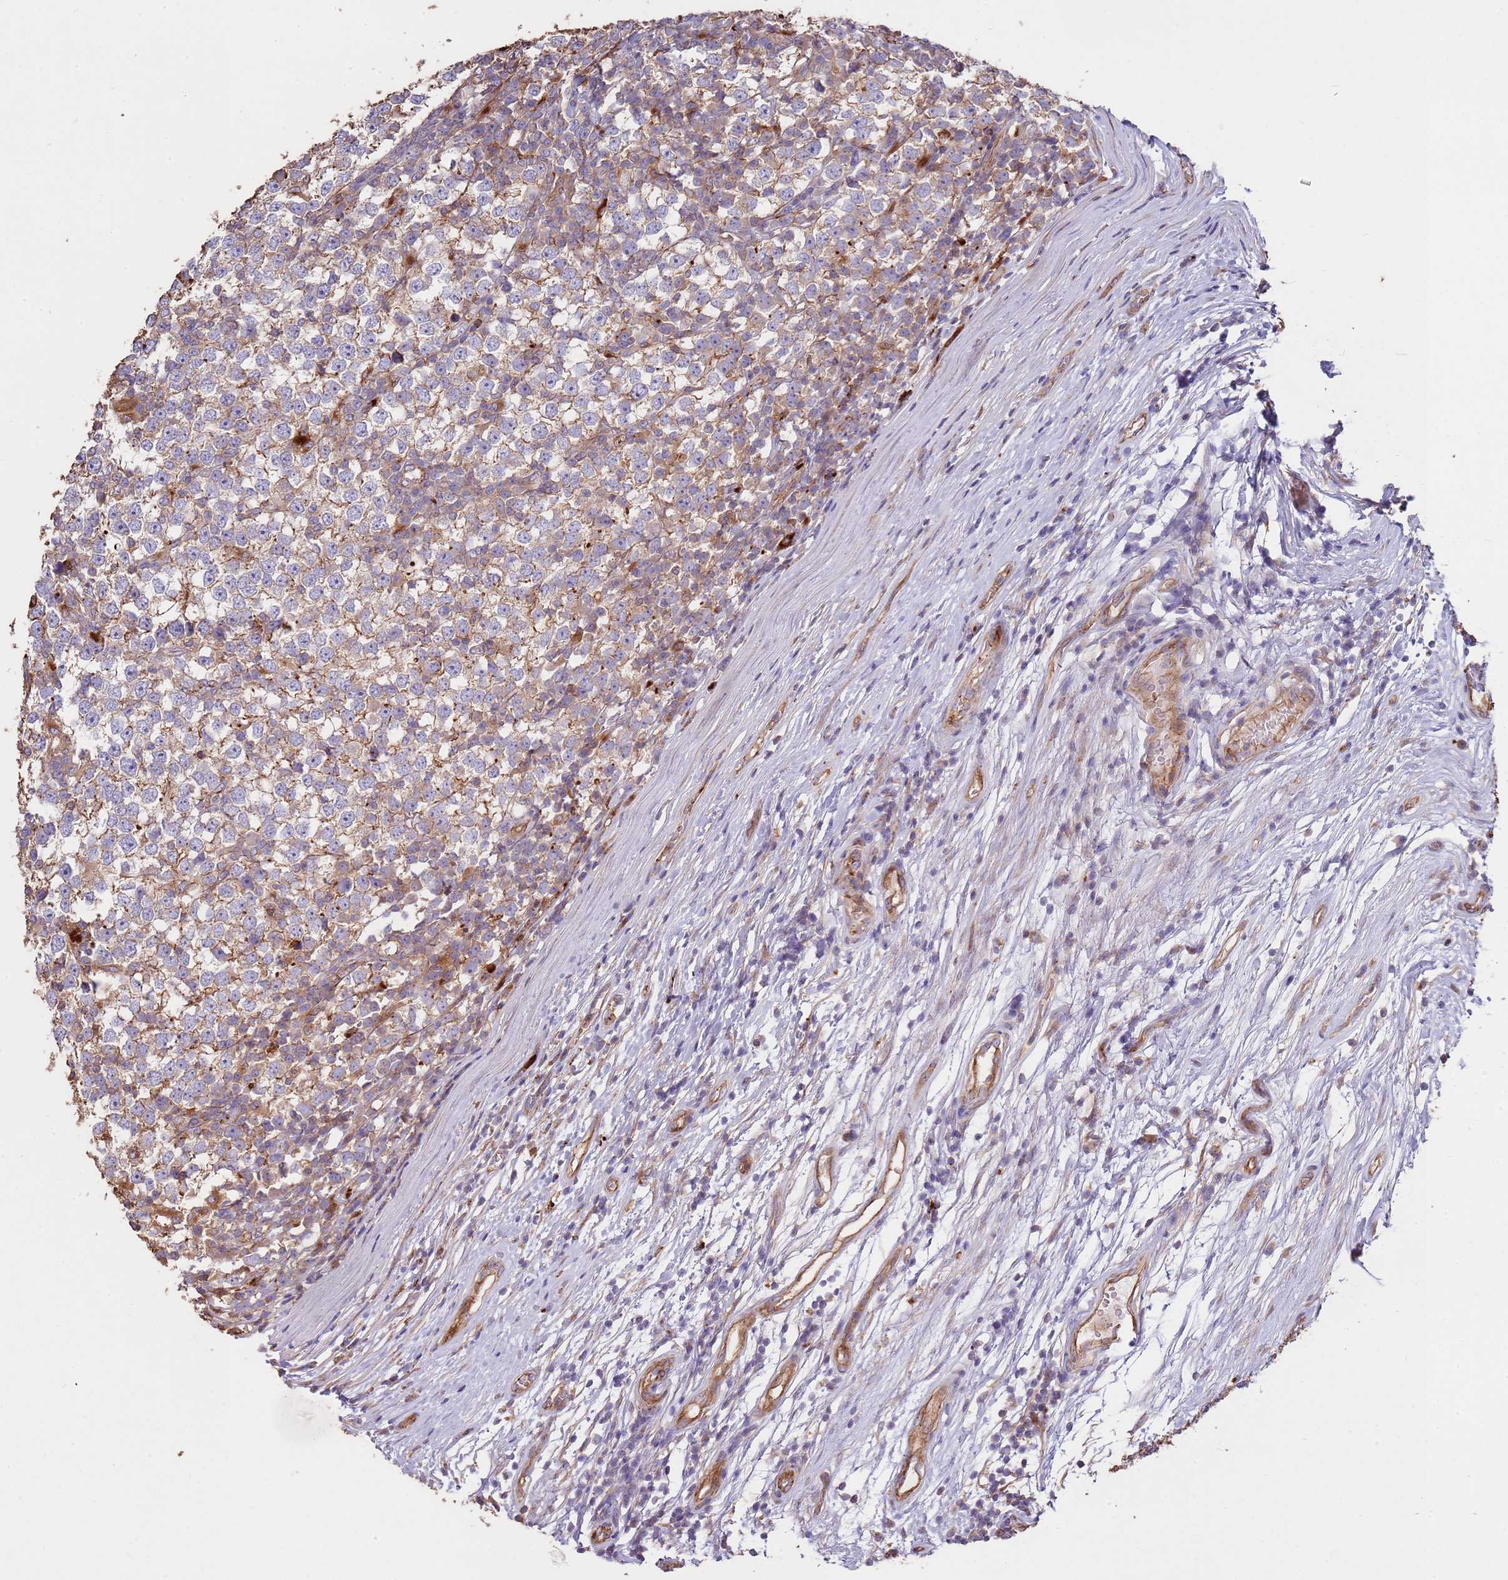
{"staining": {"intensity": "weak", "quantity": "<25%", "location": "cytoplasmic/membranous"}, "tissue": "testis cancer", "cell_type": "Tumor cells", "image_type": "cancer", "snomed": [{"axis": "morphology", "description": "Seminoma, NOS"}, {"axis": "topography", "description": "Testis"}], "caption": "The micrograph displays no staining of tumor cells in testis cancer.", "gene": "NDUFAF4", "patient": {"sex": "male", "age": 65}}